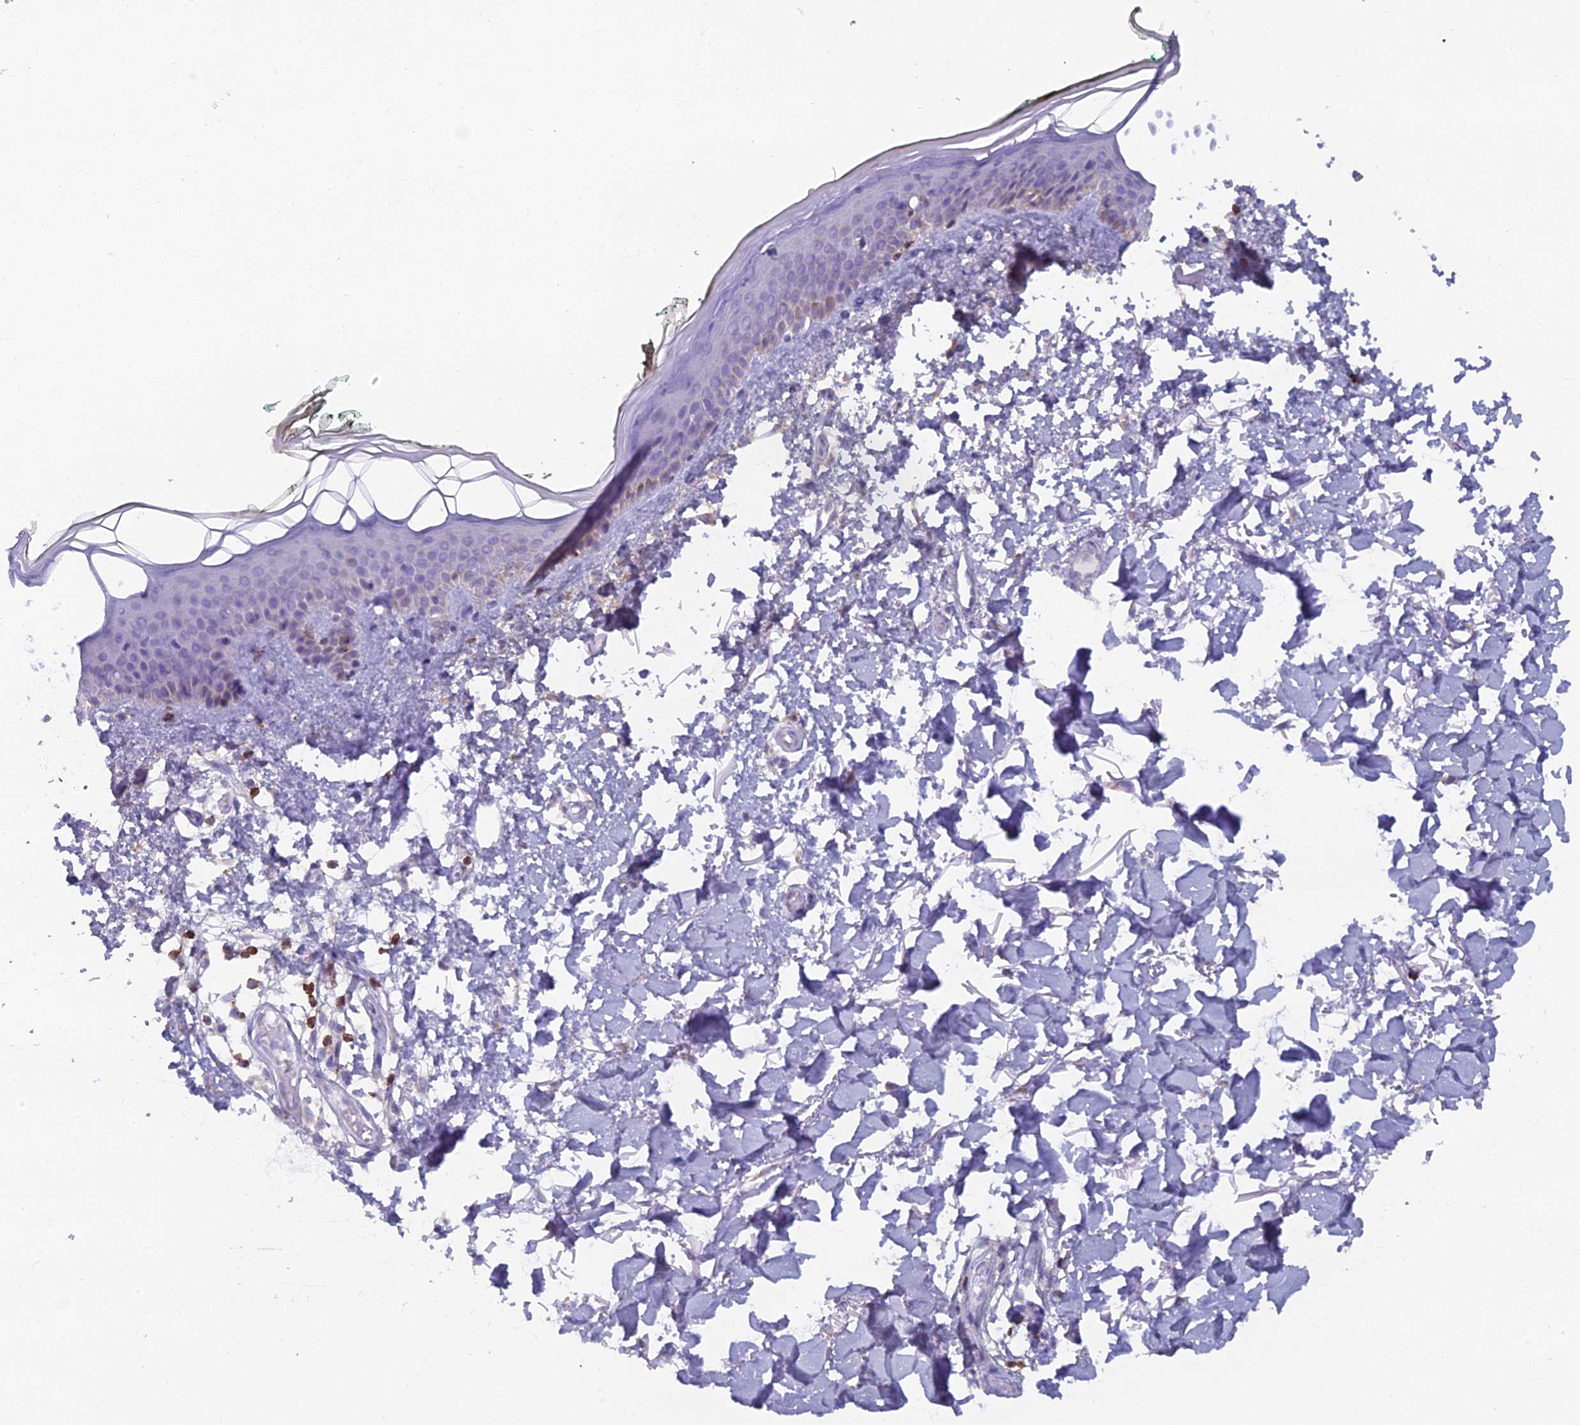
{"staining": {"intensity": "negative", "quantity": "none", "location": "none"}, "tissue": "skin", "cell_type": "Fibroblasts", "image_type": "normal", "snomed": [{"axis": "morphology", "description": "Normal tissue, NOS"}, {"axis": "topography", "description": "Skin"}], "caption": "High power microscopy photomicrograph of an immunohistochemistry image of benign skin, revealing no significant positivity in fibroblasts. Nuclei are stained in blue.", "gene": "ABI3BP", "patient": {"sex": "male", "age": 62}}